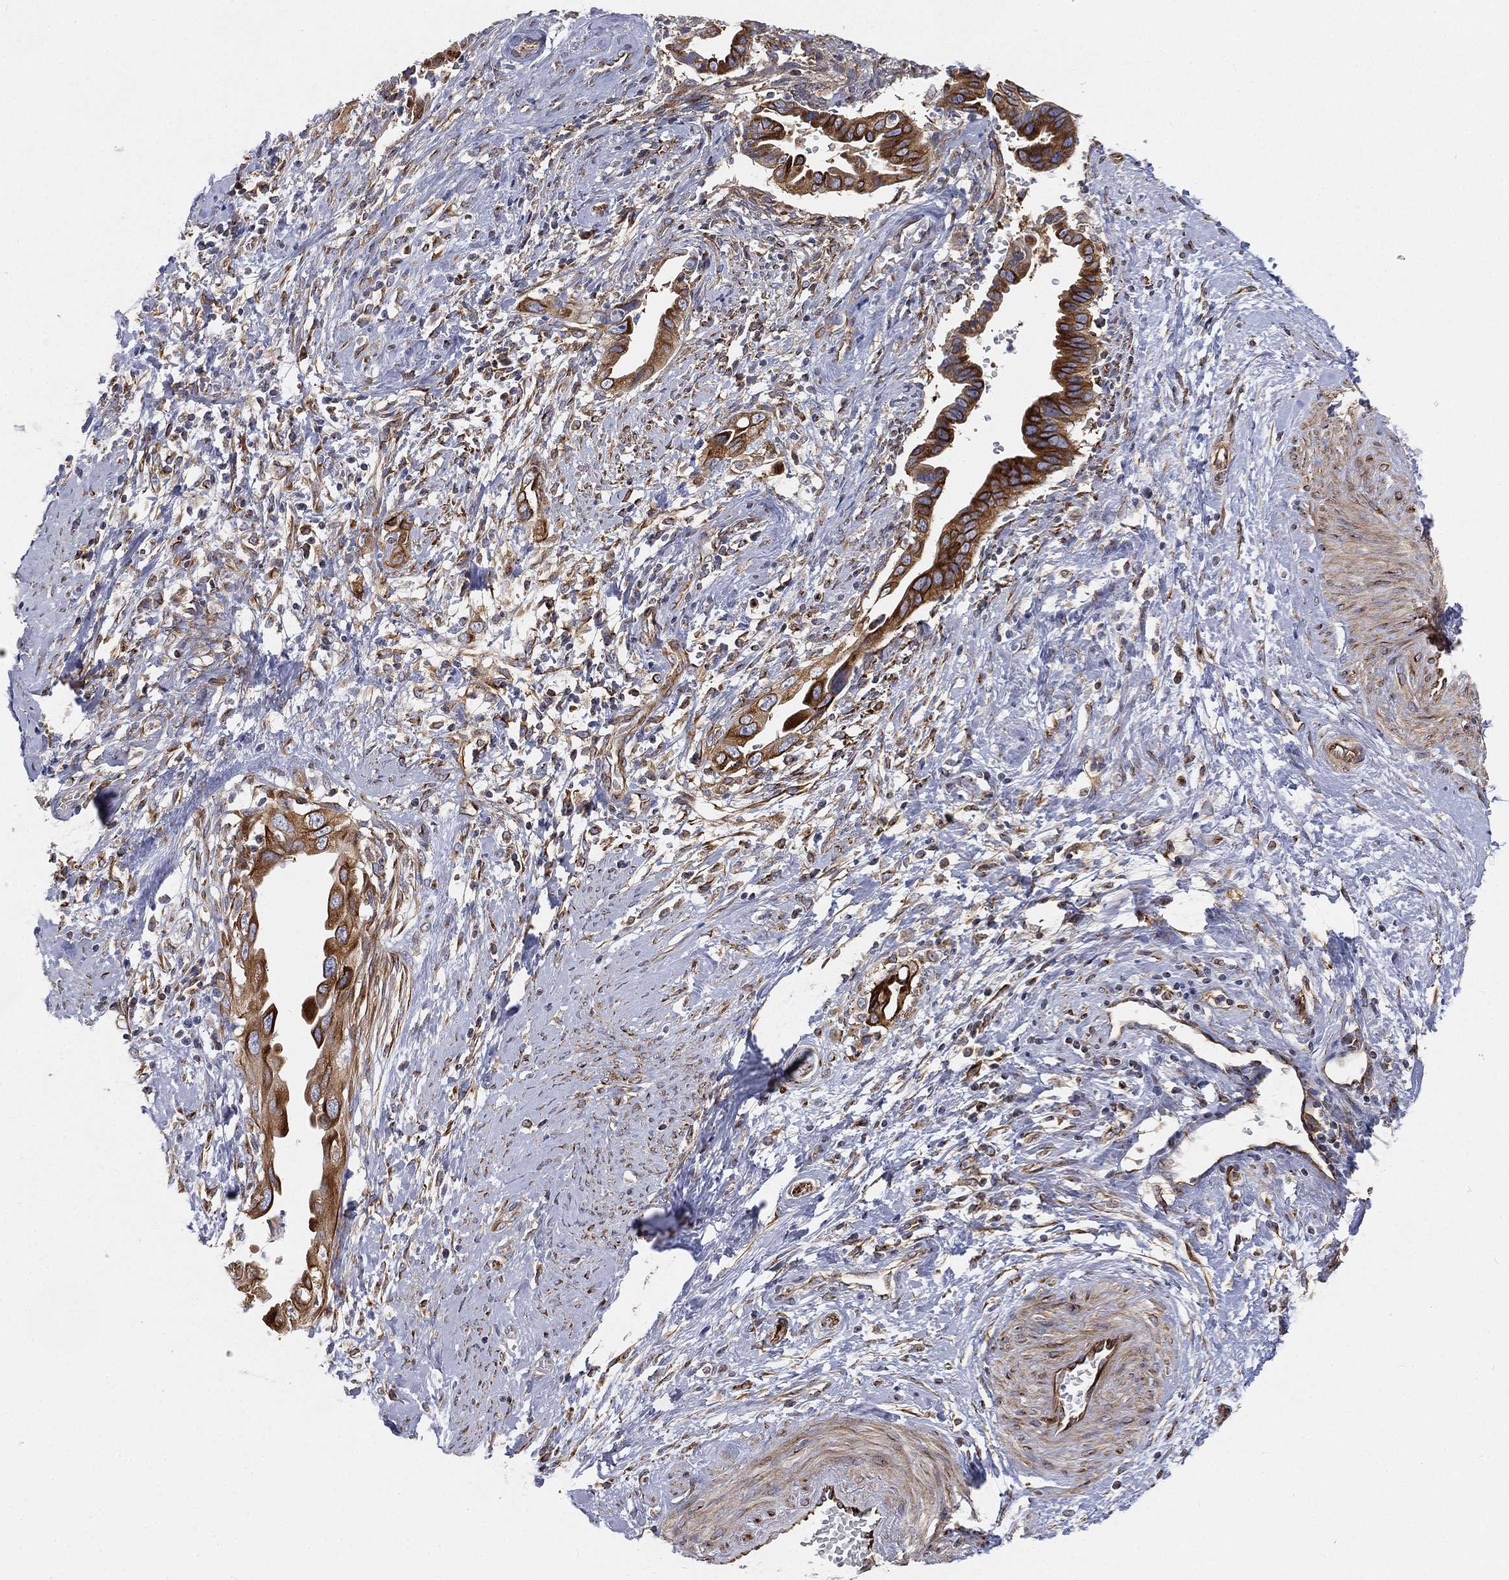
{"staining": {"intensity": "strong", "quantity": ">75%", "location": "cytoplasmic/membranous"}, "tissue": "cervical cancer", "cell_type": "Tumor cells", "image_type": "cancer", "snomed": [{"axis": "morphology", "description": "Adenocarcinoma, NOS"}, {"axis": "topography", "description": "Cervix"}], "caption": "Immunohistochemistry of cervical cancer (adenocarcinoma) exhibits high levels of strong cytoplasmic/membranous positivity in approximately >75% of tumor cells.", "gene": "TMEM25", "patient": {"sex": "female", "age": 42}}